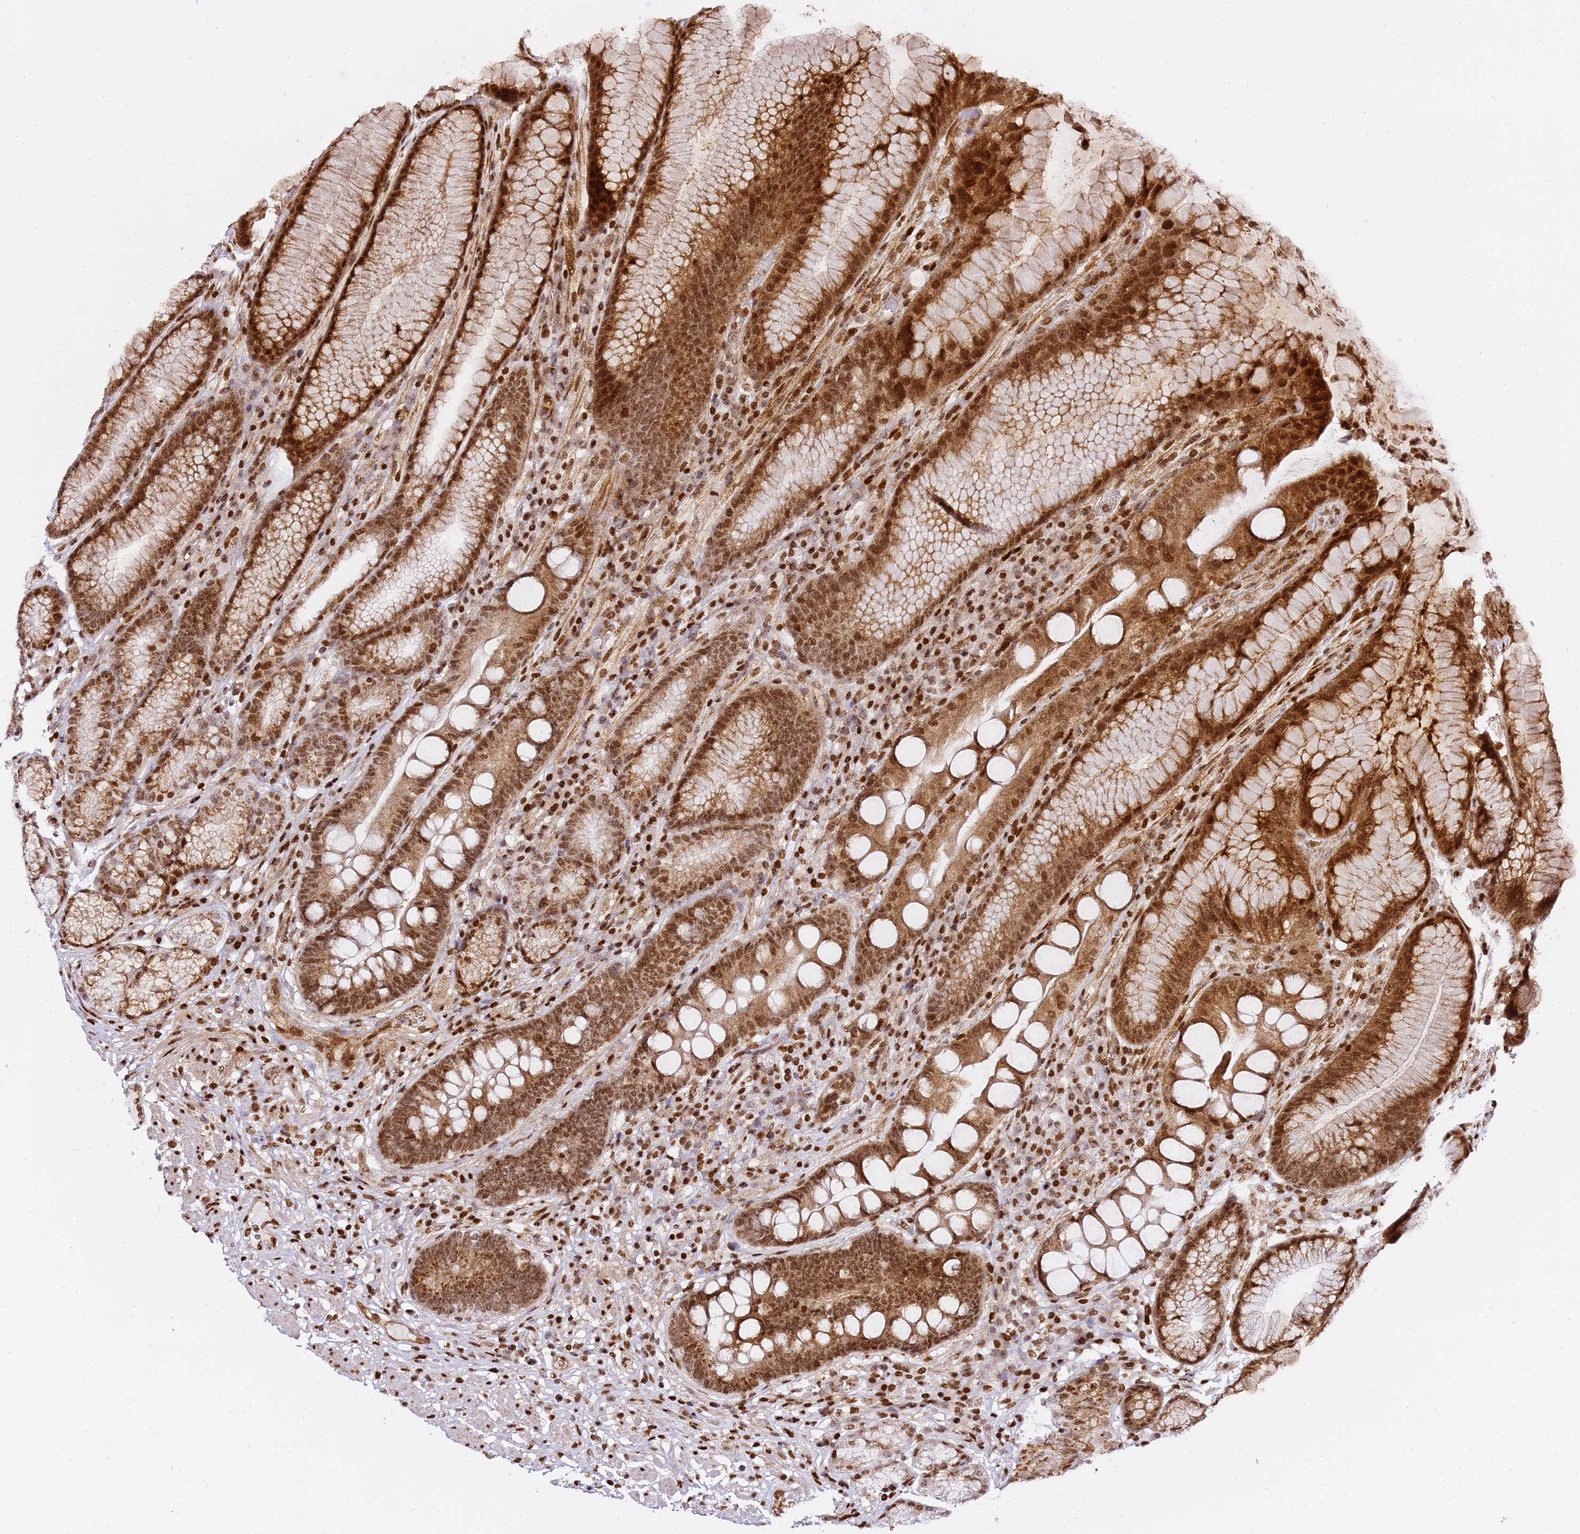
{"staining": {"intensity": "strong", "quantity": "25%-75%", "location": "cytoplasmic/membranous,nuclear"}, "tissue": "stomach", "cell_type": "Glandular cells", "image_type": "normal", "snomed": [{"axis": "morphology", "description": "Normal tissue, NOS"}, {"axis": "topography", "description": "Stomach"}], "caption": "Unremarkable stomach displays strong cytoplasmic/membranous,nuclear expression in about 25%-75% of glandular cells, visualized by immunohistochemistry. Nuclei are stained in blue.", "gene": "GBP2", "patient": {"sex": "male", "age": 57}}